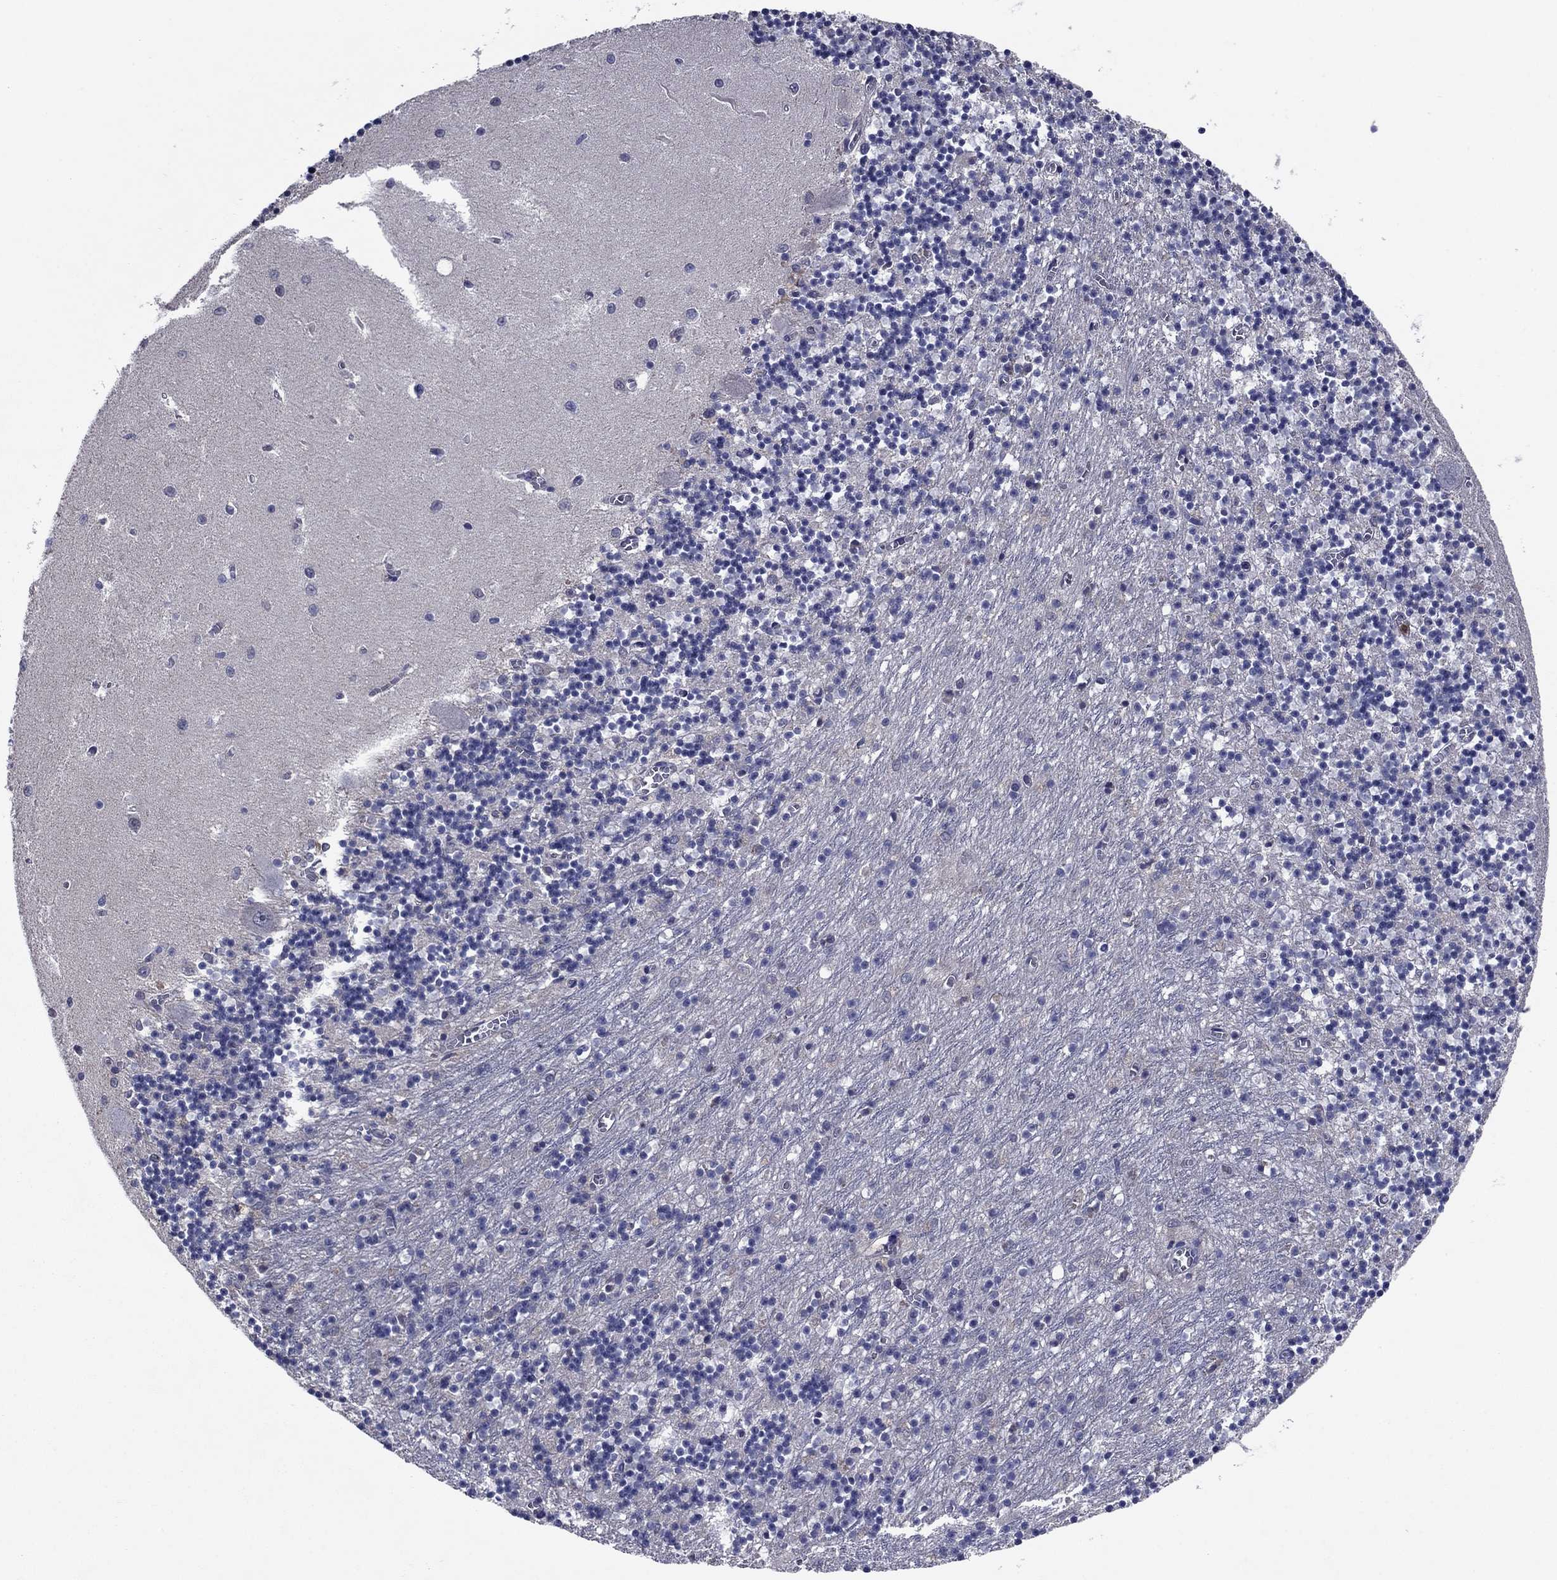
{"staining": {"intensity": "negative", "quantity": "none", "location": "none"}, "tissue": "cerebellum", "cell_type": "Cells in granular layer", "image_type": "normal", "snomed": [{"axis": "morphology", "description": "Normal tissue, NOS"}, {"axis": "topography", "description": "Cerebellum"}], "caption": "A high-resolution histopathology image shows immunohistochemistry staining of unremarkable cerebellum, which demonstrates no significant staining in cells in granular layer.", "gene": "MSRB1", "patient": {"sex": "female", "age": 64}}